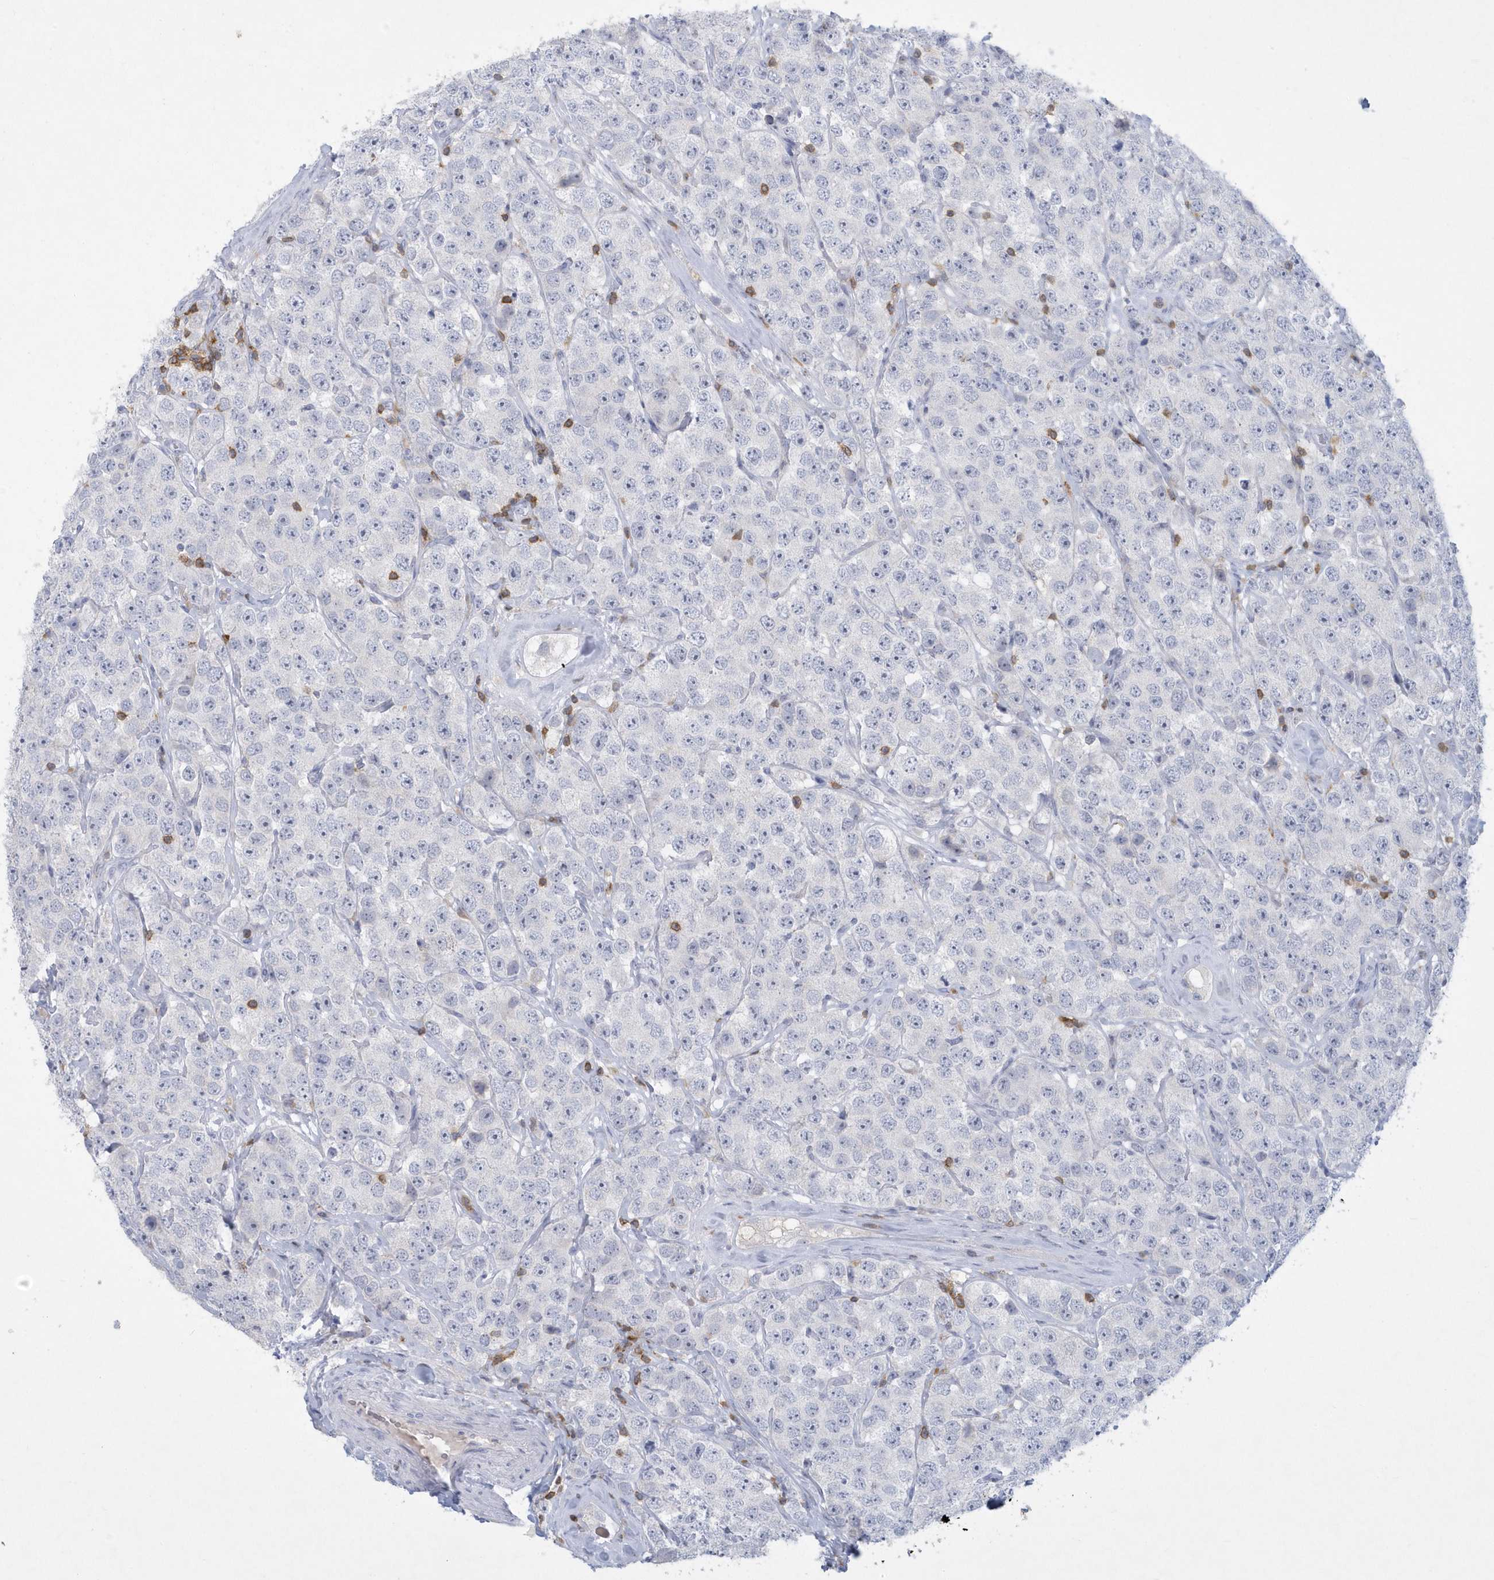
{"staining": {"intensity": "negative", "quantity": "none", "location": "none"}, "tissue": "testis cancer", "cell_type": "Tumor cells", "image_type": "cancer", "snomed": [{"axis": "morphology", "description": "Seminoma, NOS"}, {"axis": "topography", "description": "Testis"}], "caption": "Tumor cells show no significant protein staining in testis cancer (seminoma).", "gene": "PSD4", "patient": {"sex": "male", "age": 28}}